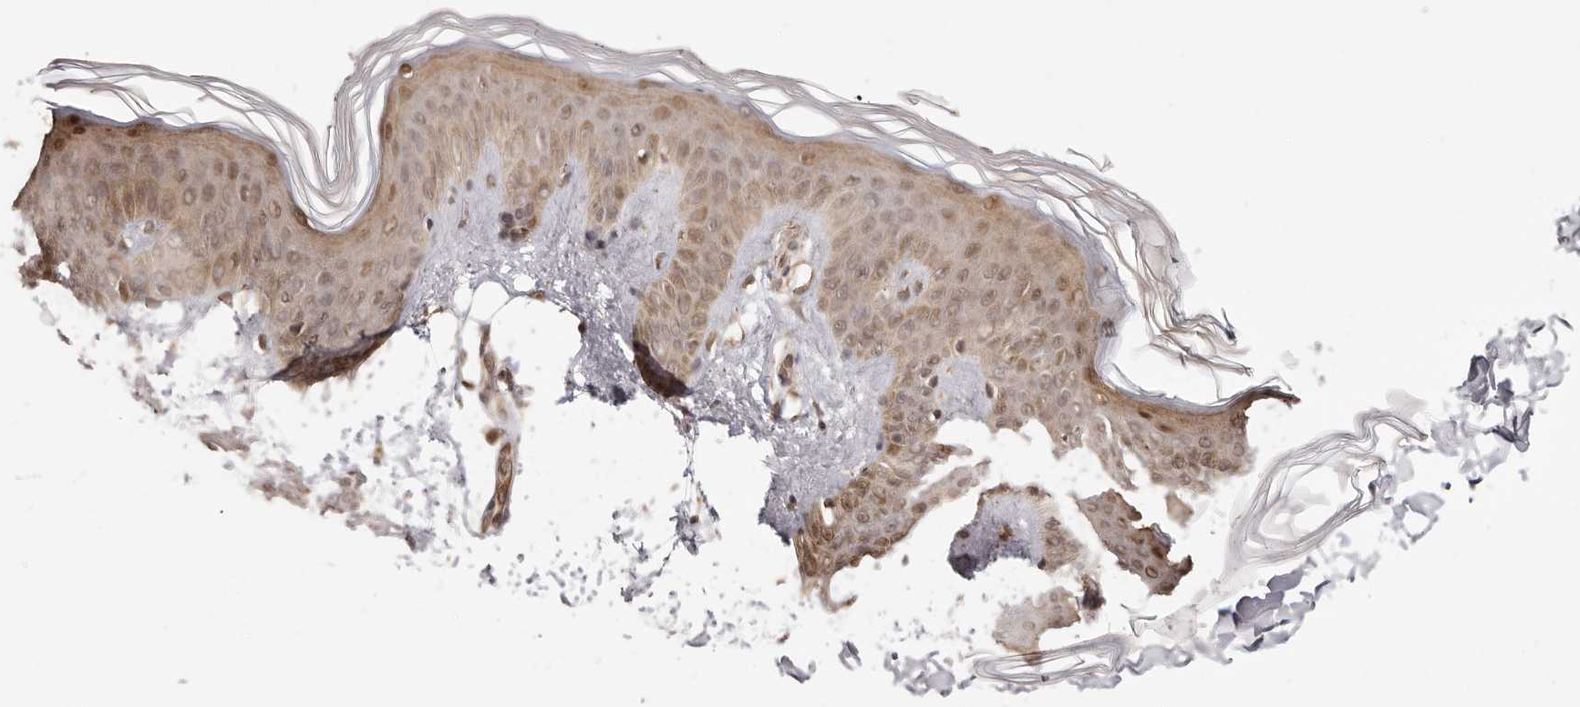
{"staining": {"intensity": "weak", "quantity": ">75%", "location": "cytoplasmic/membranous,nuclear"}, "tissue": "skin", "cell_type": "Keratinocytes", "image_type": "normal", "snomed": [{"axis": "morphology", "description": "Normal tissue, NOS"}, {"axis": "morphology", "description": "Neoplasm, benign, NOS"}, {"axis": "topography", "description": "Skin"}, {"axis": "topography", "description": "Soft tissue"}], "caption": "Keratinocytes show low levels of weak cytoplasmic/membranous,nuclear expression in about >75% of cells in unremarkable human skin.", "gene": "MED8", "patient": {"sex": "male", "age": 26}}